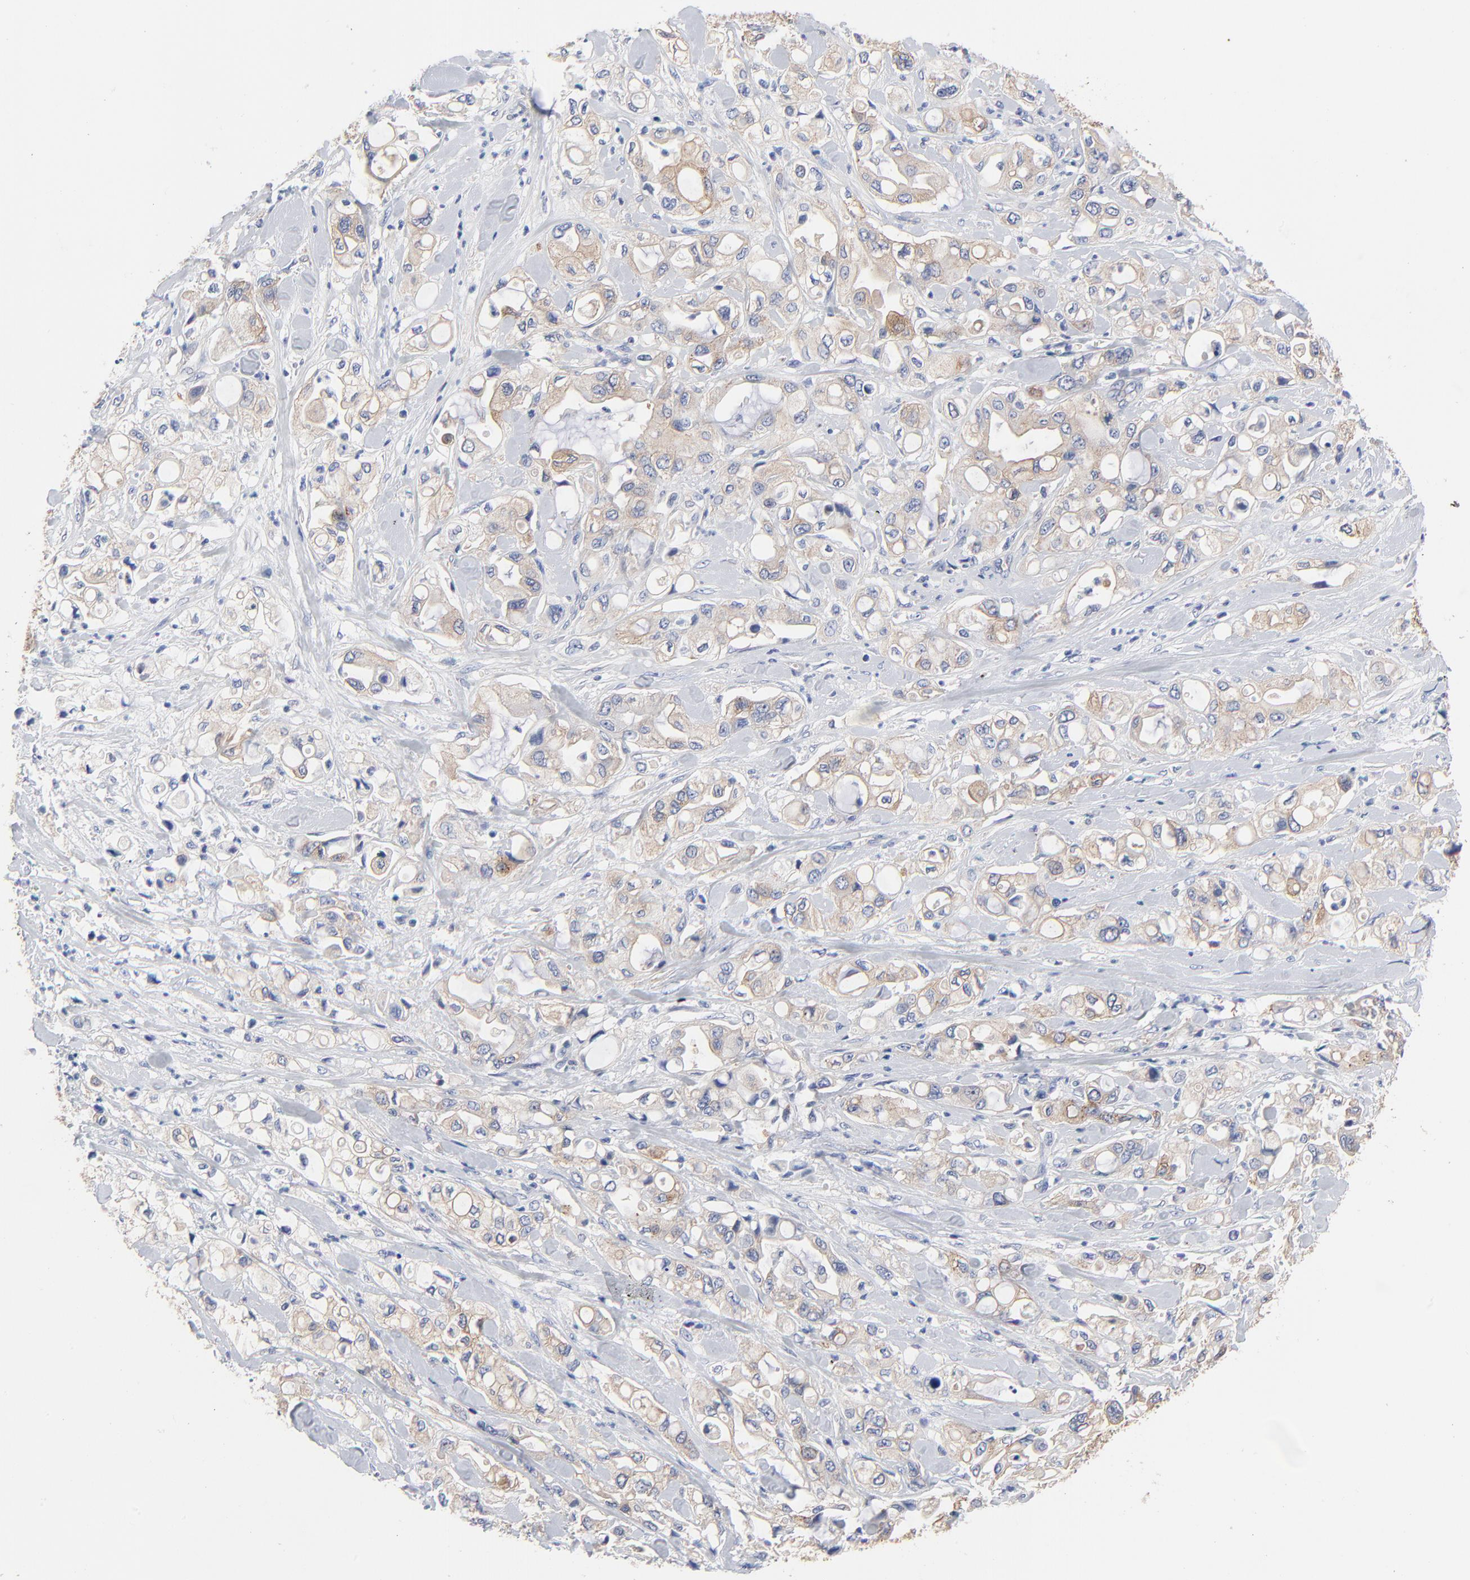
{"staining": {"intensity": "weak", "quantity": ">75%", "location": "cytoplasmic/membranous"}, "tissue": "pancreatic cancer", "cell_type": "Tumor cells", "image_type": "cancer", "snomed": [{"axis": "morphology", "description": "Adenocarcinoma, NOS"}, {"axis": "topography", "description": "Pancreas"}], "caption": "Immunohistochemistry staining of pancreatic adenocarcinoma, which exhibits low levels of weak cytoplasmic/membranous staining in approximately >75% of tumor cells indicating weak cytoplasmic/membranous protein expression. The staining was performed using DAB (brown) for protein detection and nuclei were counterstained in hematoxylin (blue).", "gene": "CD2AP", "patient": {"sex": "male", "age": 70}}